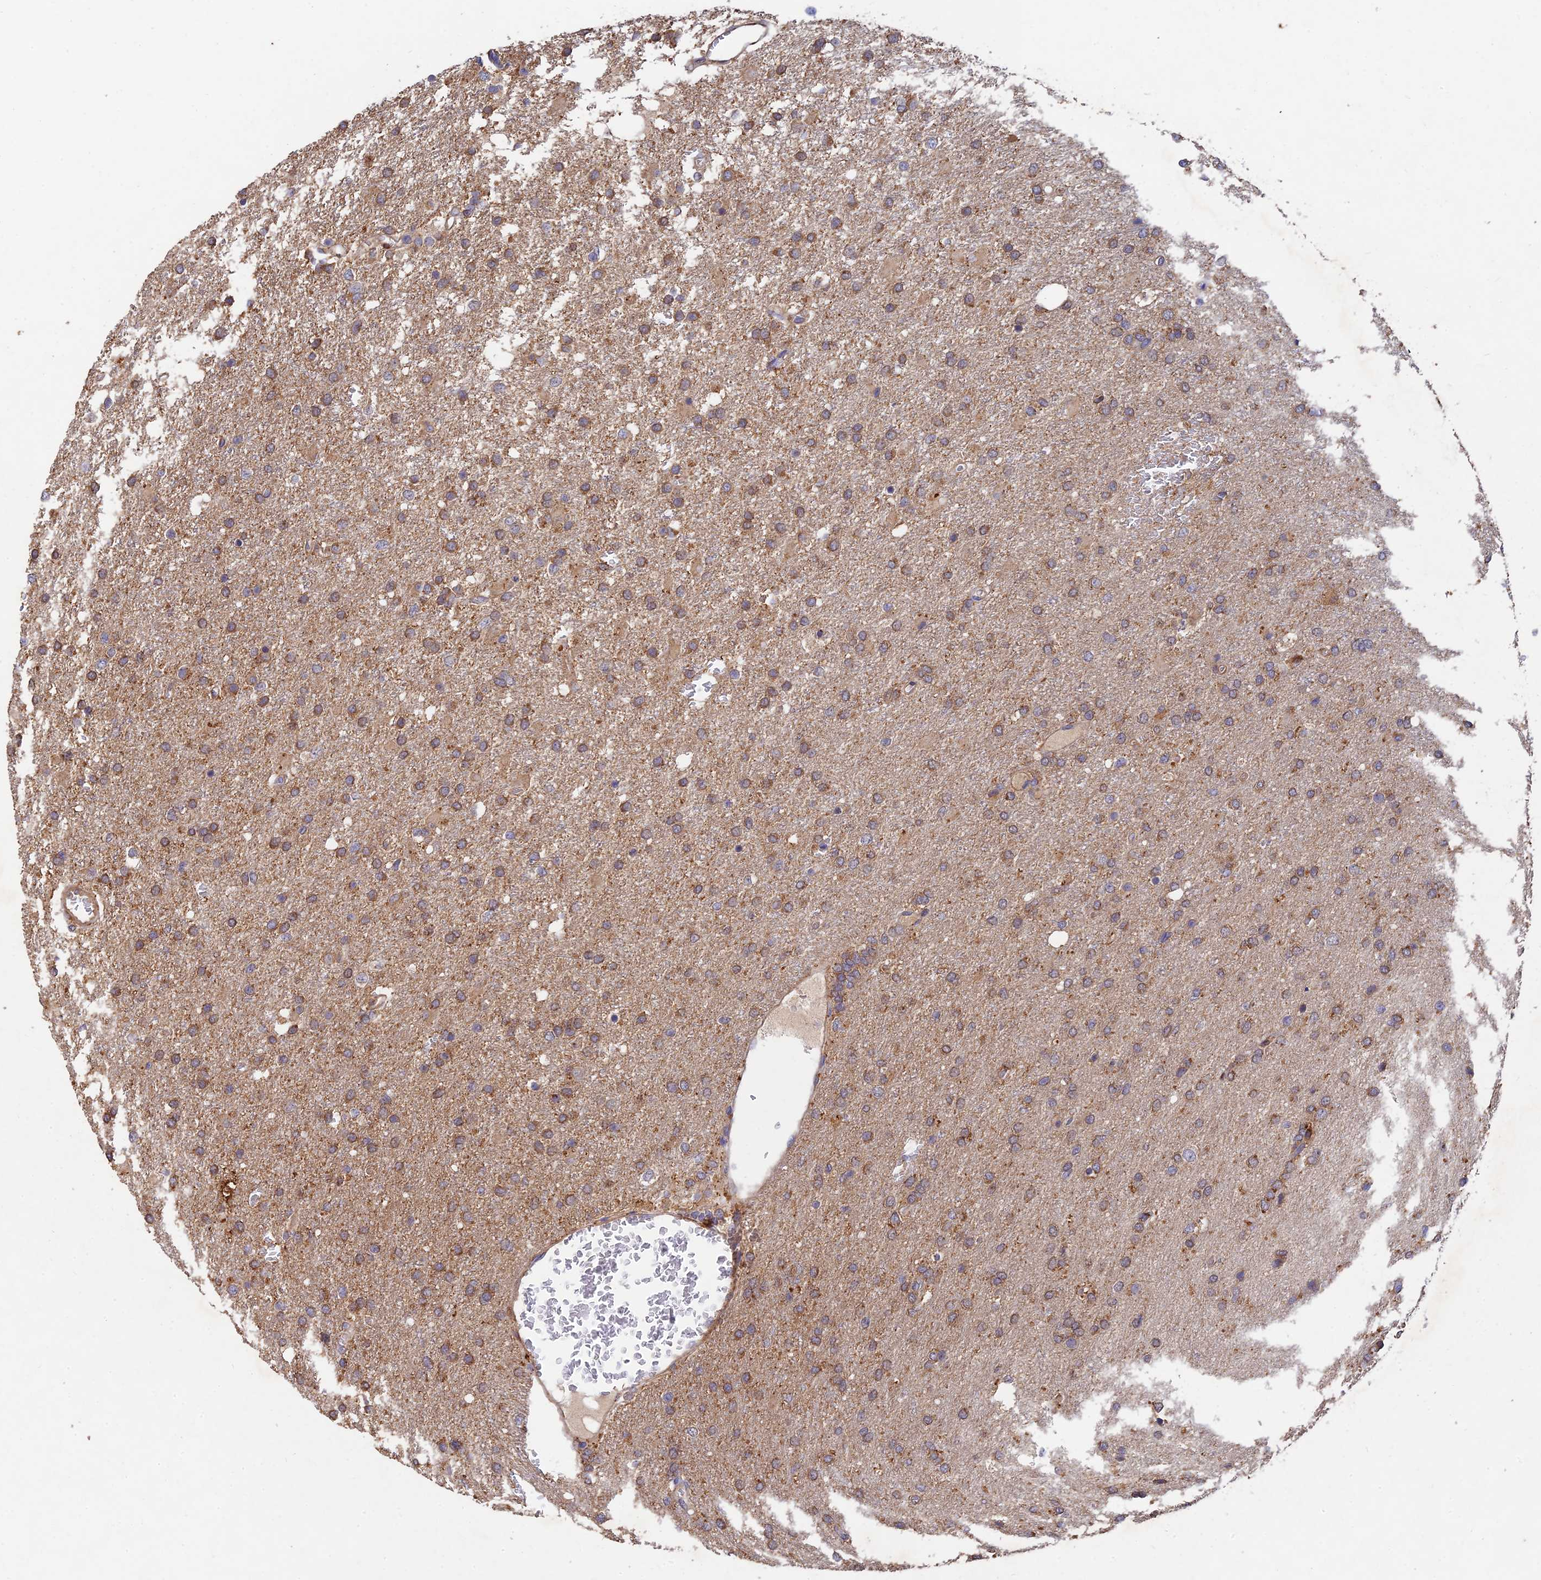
{"staining": {"intensity": "moderate", "quantity": "25%-75%", "location": "cytoplasmic/membranous"}, "tissue": "glioma", "cell_type": "Tumor cells", "image_type": "cancer", "snomed": [{"axis": "morphology", "description": "Glioma, malignant, High grade"}, {"axis": "topography", "description": "Brain"}], "caption": "The histopathology image demonstrates immunohistochemical staining of malignant high-grade glioma. There is moderate cytoplasmic/membranous staining is present in approximately 25%-75% of tumor cells.", "gene": "SLC38A11", "patient": {"sex": "female", "age": 74}}